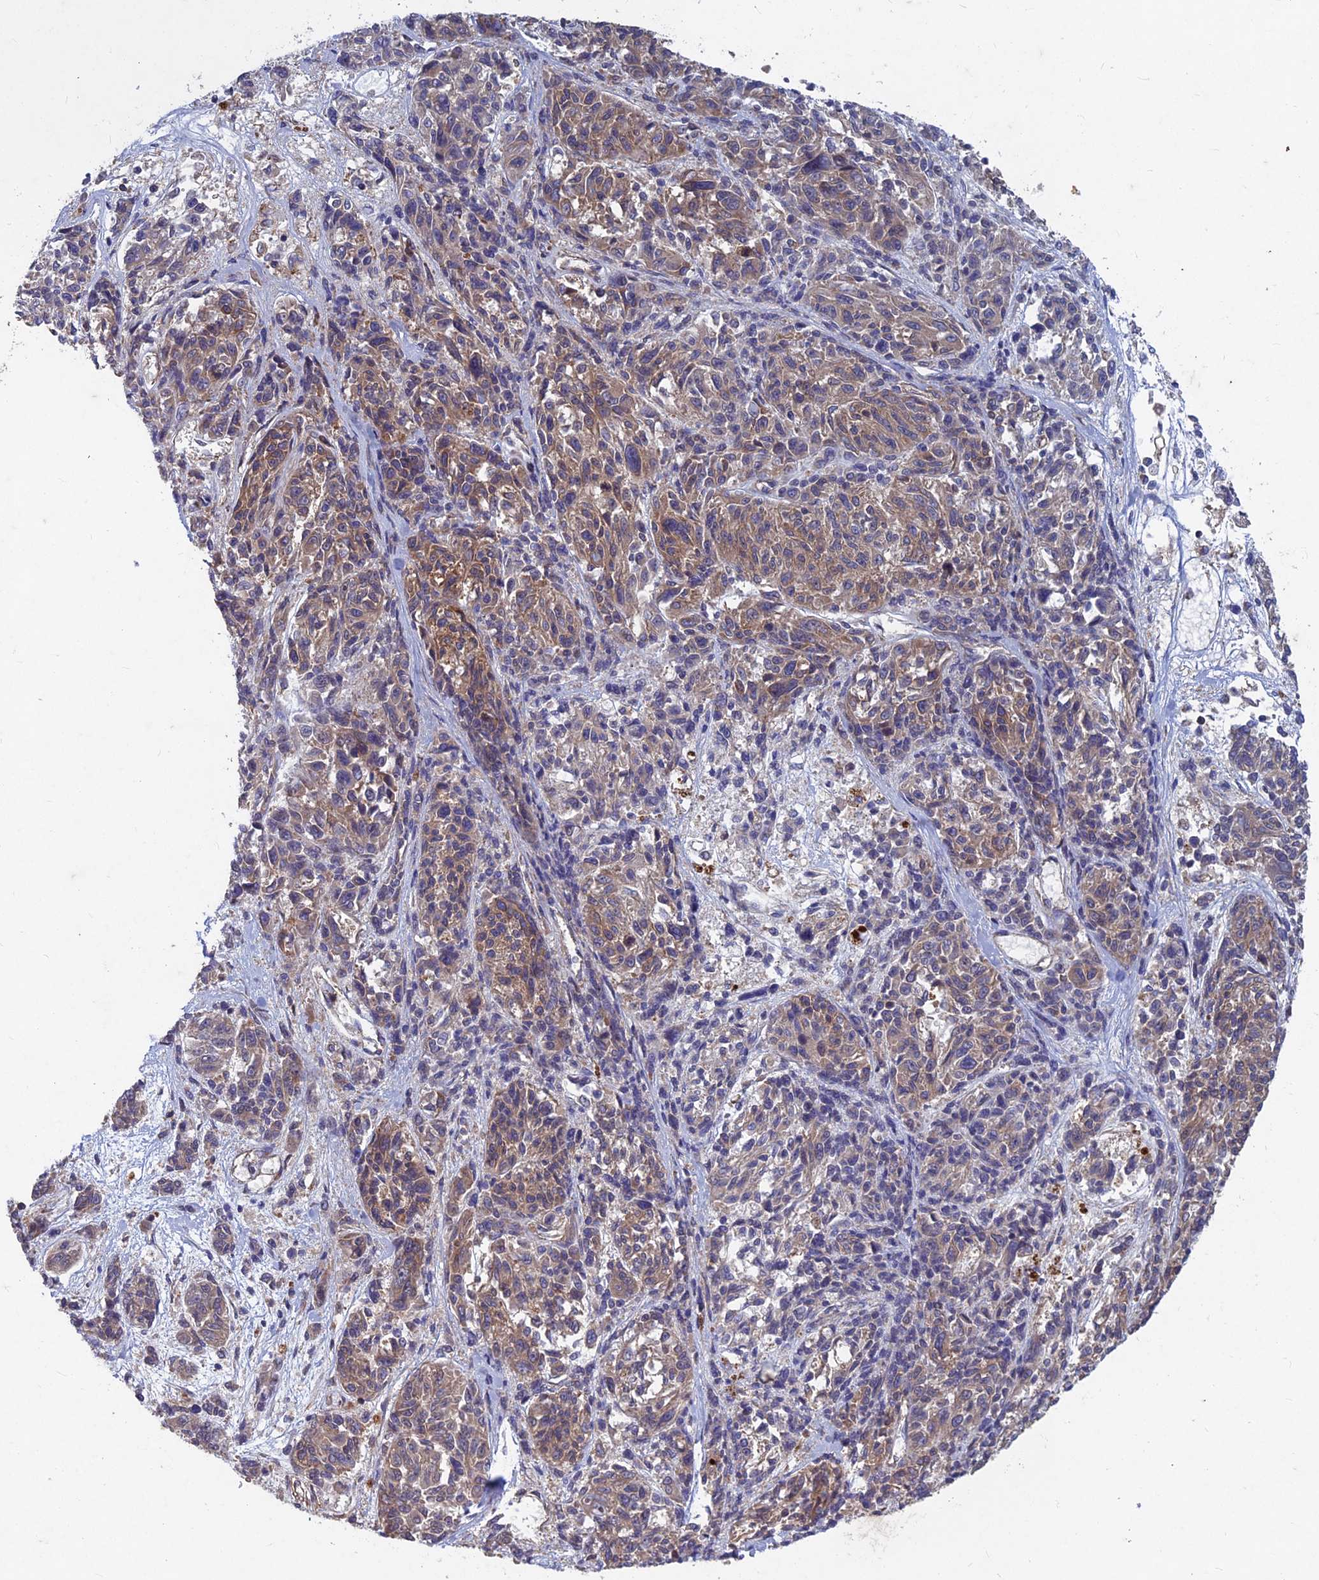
{"staining": {"intensity": "moderate", "quantity": ">75%", "location": "cytoplasmic/membranous"}, "tissue": "melanoma", "cell_type": "Tumor cells", "image_type": "cancer", "snomed": [{"axis": "morphology", "description": "Malignant melanoma, NOS"}, {"axis": "topography", "description": "Skin"}], "caption": "Approximately >75% of tumor cells in malignant melanoma demonstrate moderate cytoplasmic/membranous protein positivity as visualized by brown immunohistochemical staining.", "gene": "NCAPG", "patient": {"sex": "male", "age": 53}}